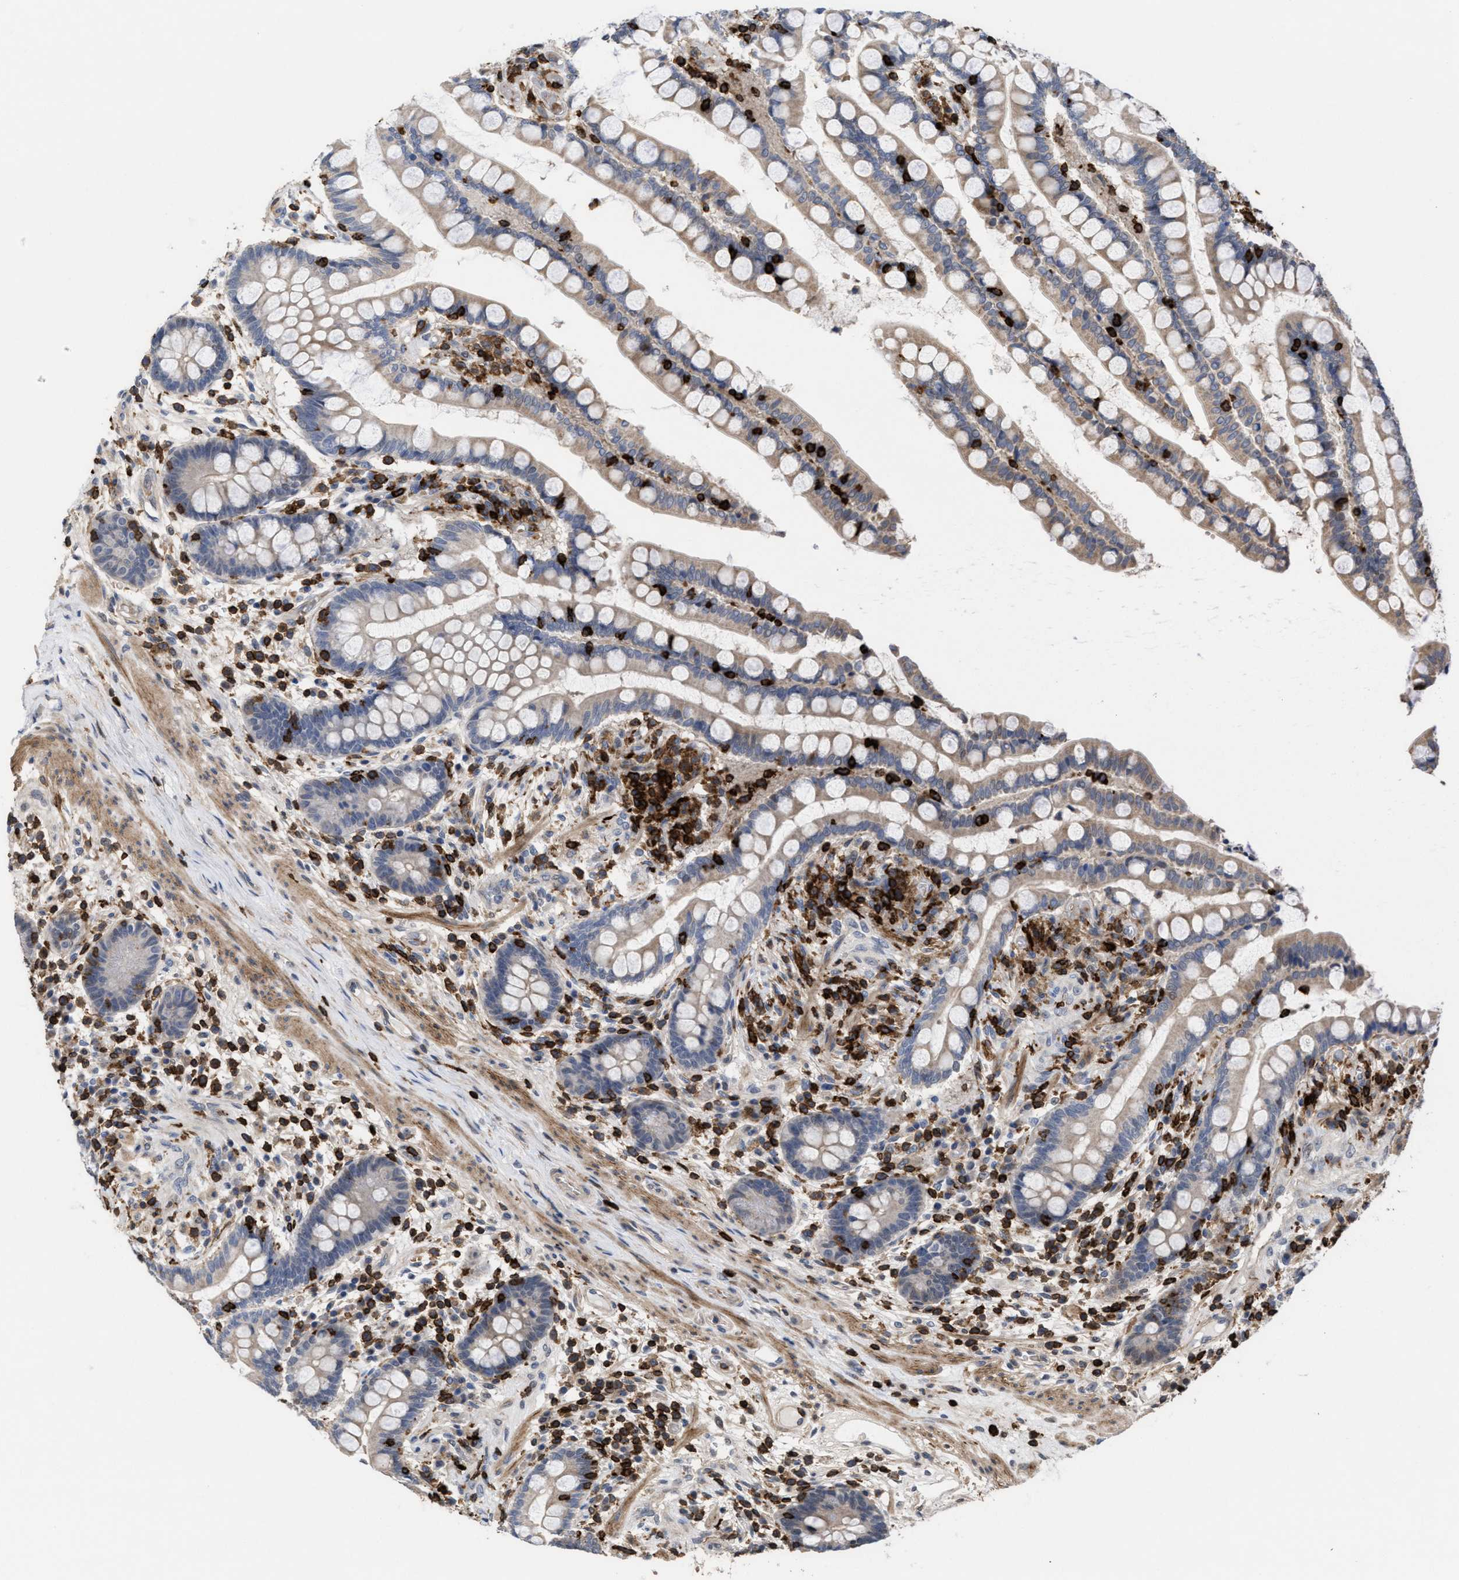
{"staining": {"intensity": "weak", "quantity": ">75%", "location": "cytoplasmic/membranous"}, "tissue": "colon", "cell_type": "Endothelial cells", "image_type": "normal", "snomed": [{"axis": "morphology", "description": "Normal tissue, NOS"}, {"axis": "topography", "description": "Colon"}], "caption": "Brown immunohistochemical staining in benign colon demonstrates weak cytoplasmic/membranous expression in about >75% of endothelial cells. (Stains: DAB in brown, nuclei in blue, Microscopy: brightfield microscopy at high magnification).", "gene": "PTPRE", "patient": {"sex": "male", "age": 73}}